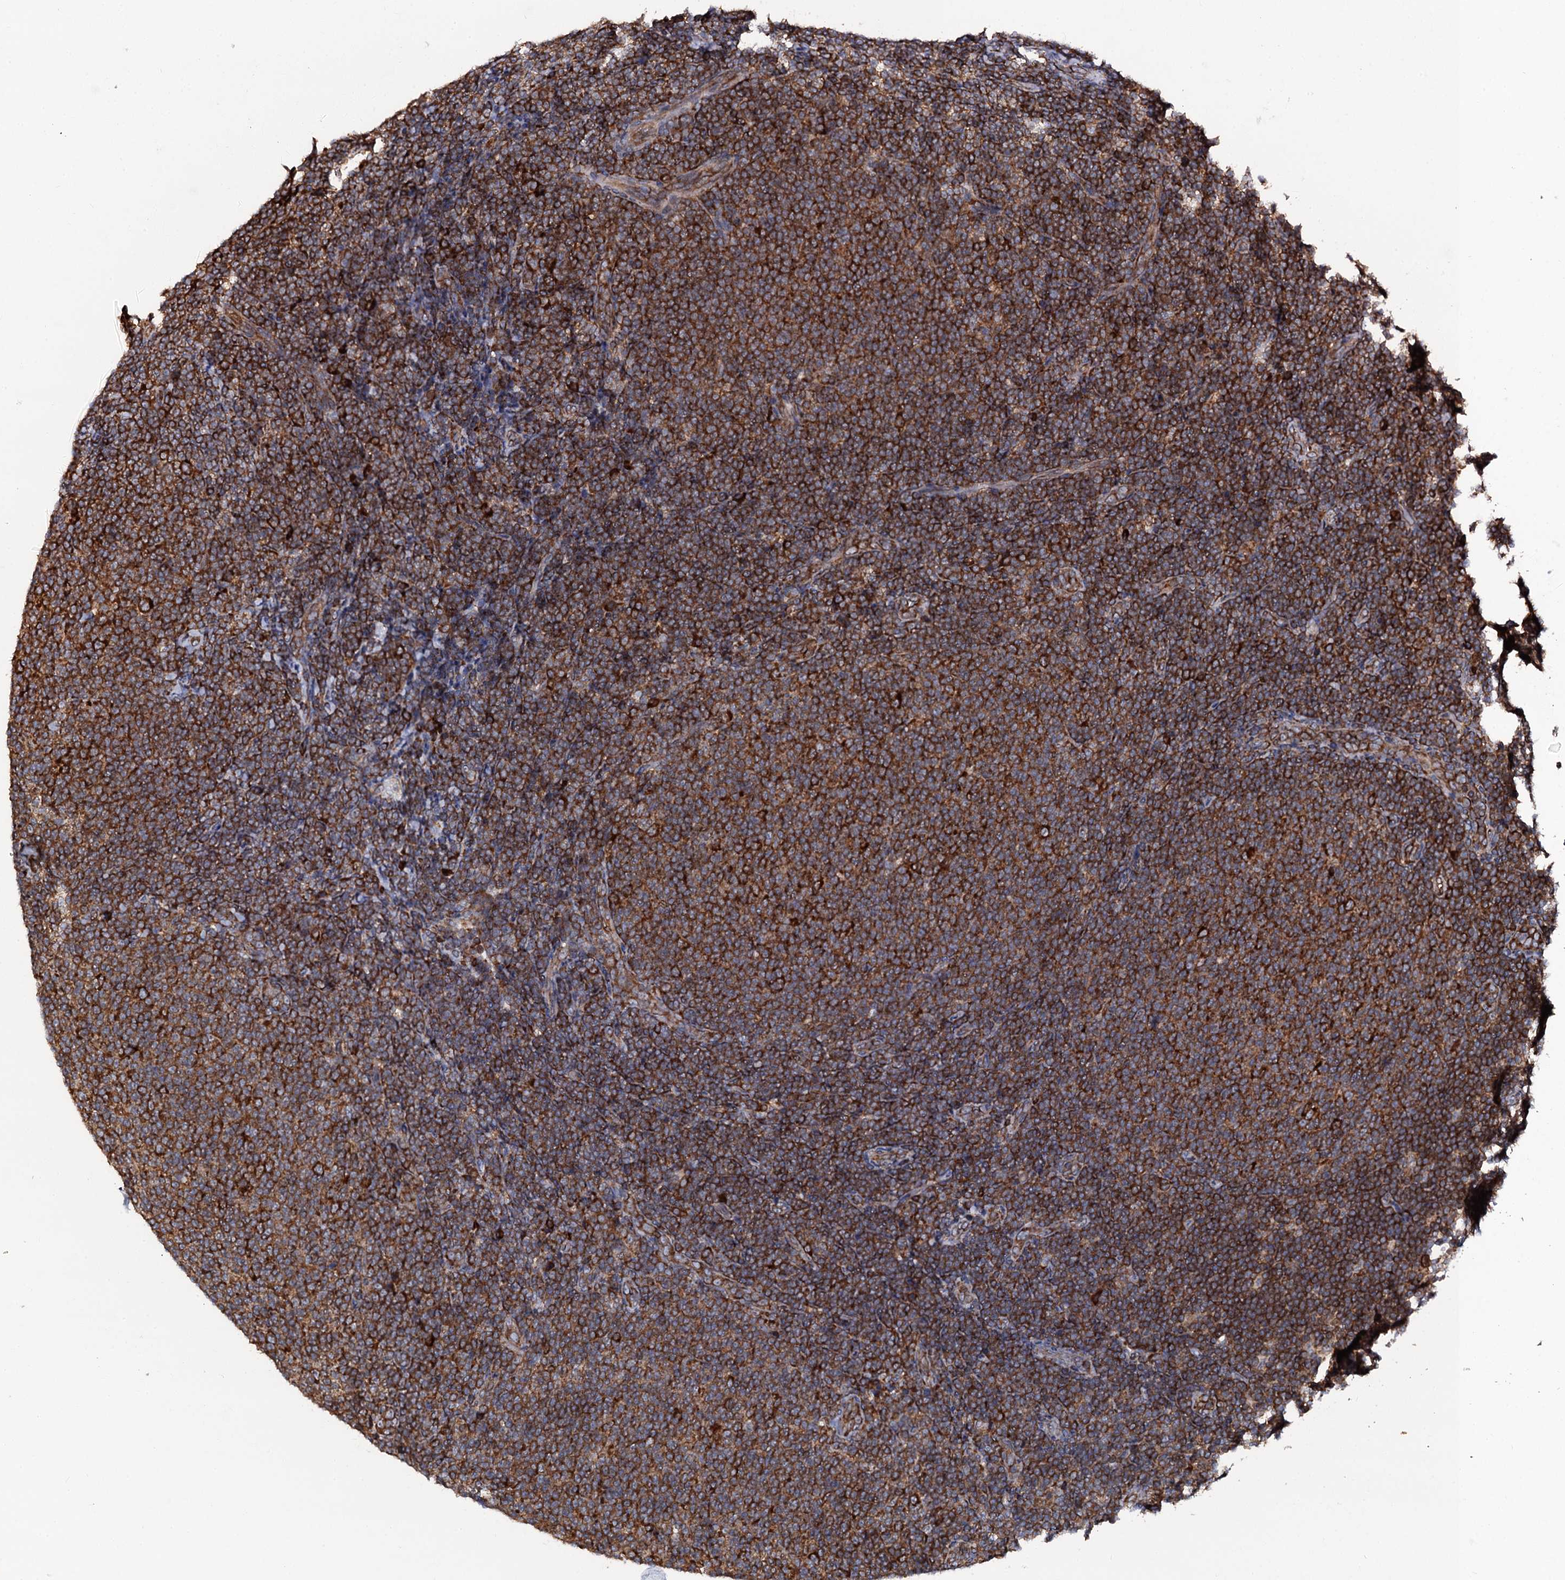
{"staining": {"intensity": "strong", "quantity": ">75%", "location": "cytoplasmic/membranous"}, "tissue": "lymphoma", "cell_type": "Tumor cells", "image_type": "cancer", "snomed": [{"axis": "morphology", "description": "Malignant lymphoma, non-Hodgkin's type, Low grade"}, {"axis": "topography", "description": "Lymph node"}], "caption": "Protein expression analysis of malignant lymphoma, non-Hodgkin's type (low-grade) displays strong cytoplasmic/membranous staining in about >75% of tumor cells. (Stains: DAB in brown, nuclei in blue, Microscopy: brightfield microscopy at high magnification).", "gene": "SPTY2D1", "patient": {"sex": "male", "age": 66}}